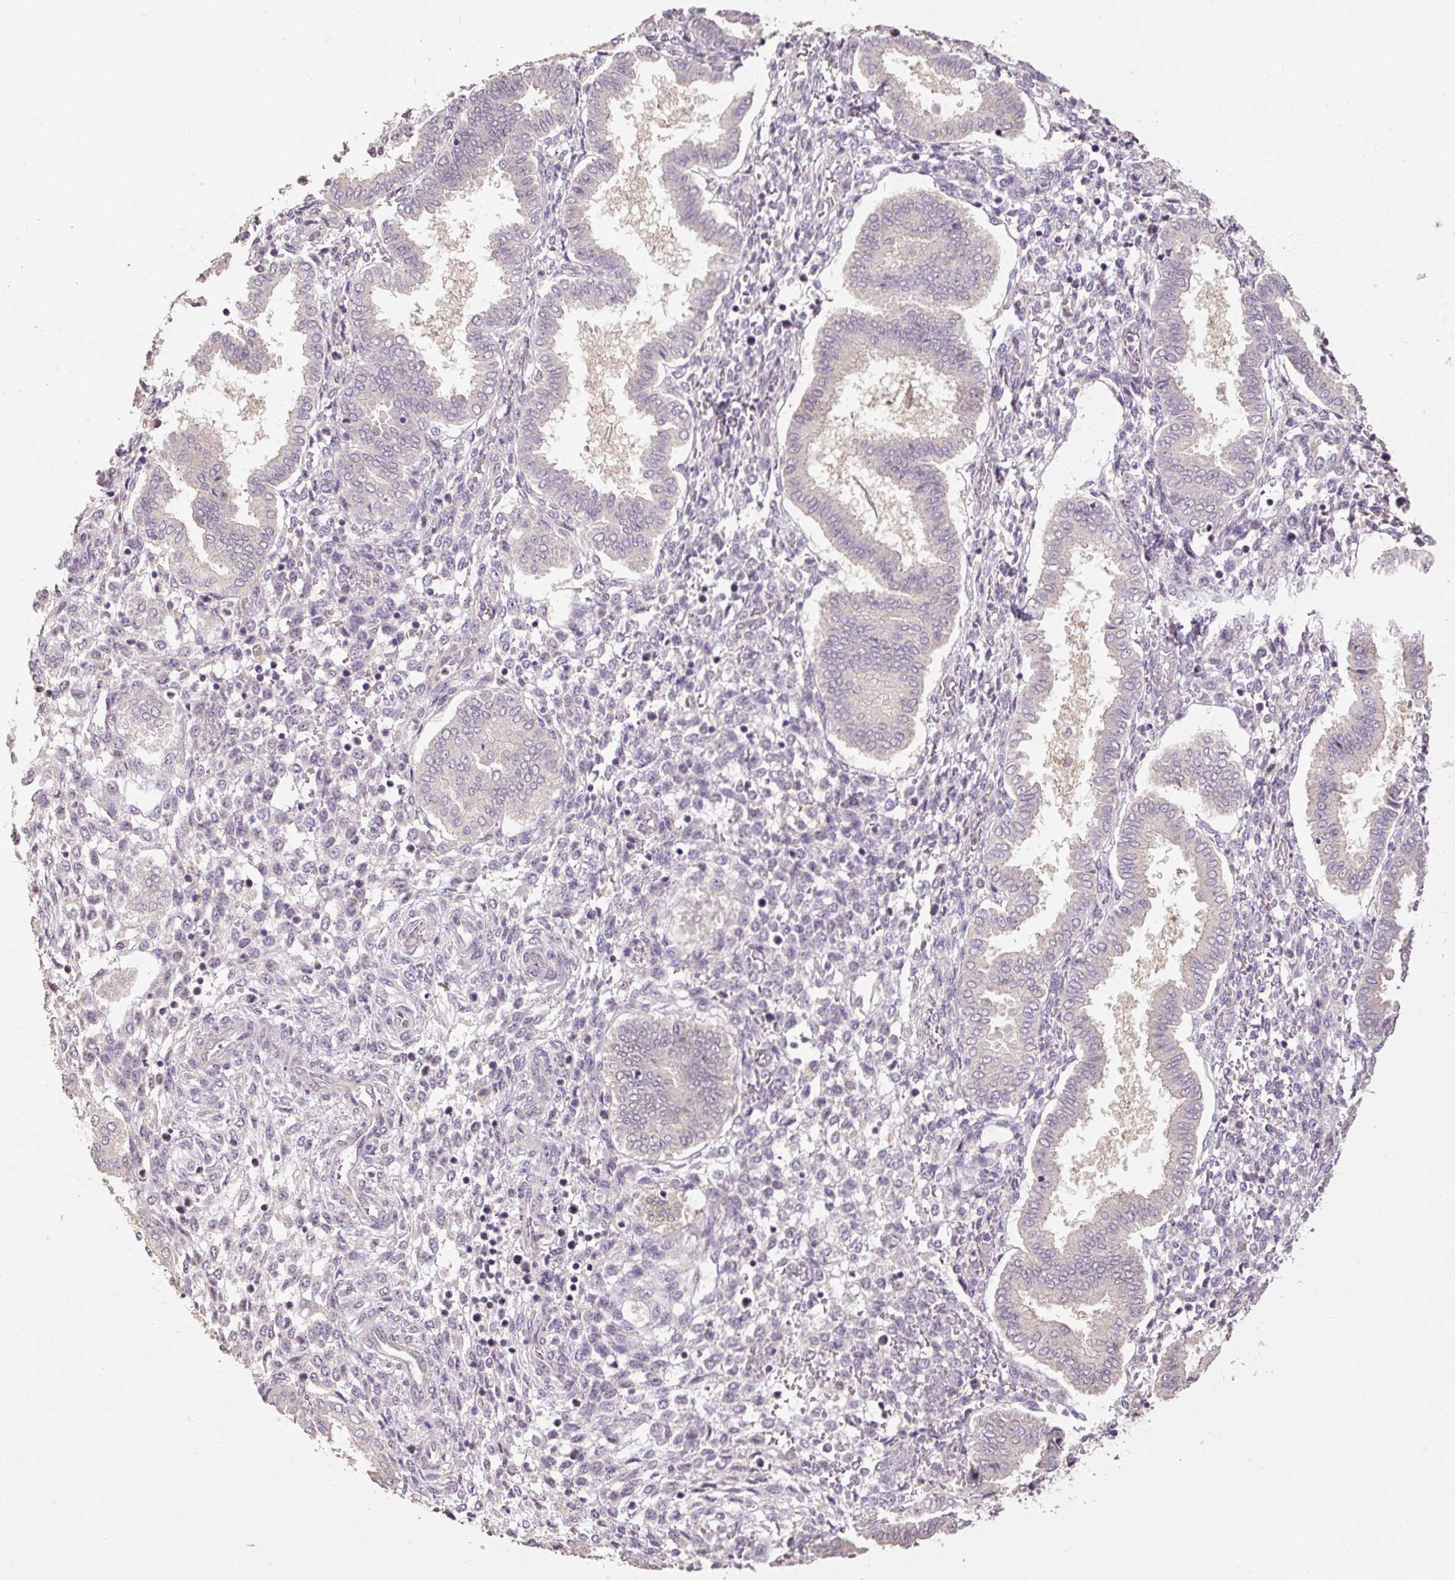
{"staining": {"intensity": "negative", "quantity": "none", "location": "none"}, "tissue": "endometrium", "cell_type": "Cells in endometrial stroma", "image_type": "normal", "snomed": [{"axis": "morphology", "description": "Normal tissue, NOS"}, {"axis": "topography", "description": "Endometrium"}], "caption": "This image is of normal endometrium stained with immunohistochemistry to label a protein in brown with the nuclei are counter-stained blue. There is no positivity in cells in endometrial stroma.", "gene": "CFAP65", "patient": {"sex": "female", "age": 24}}